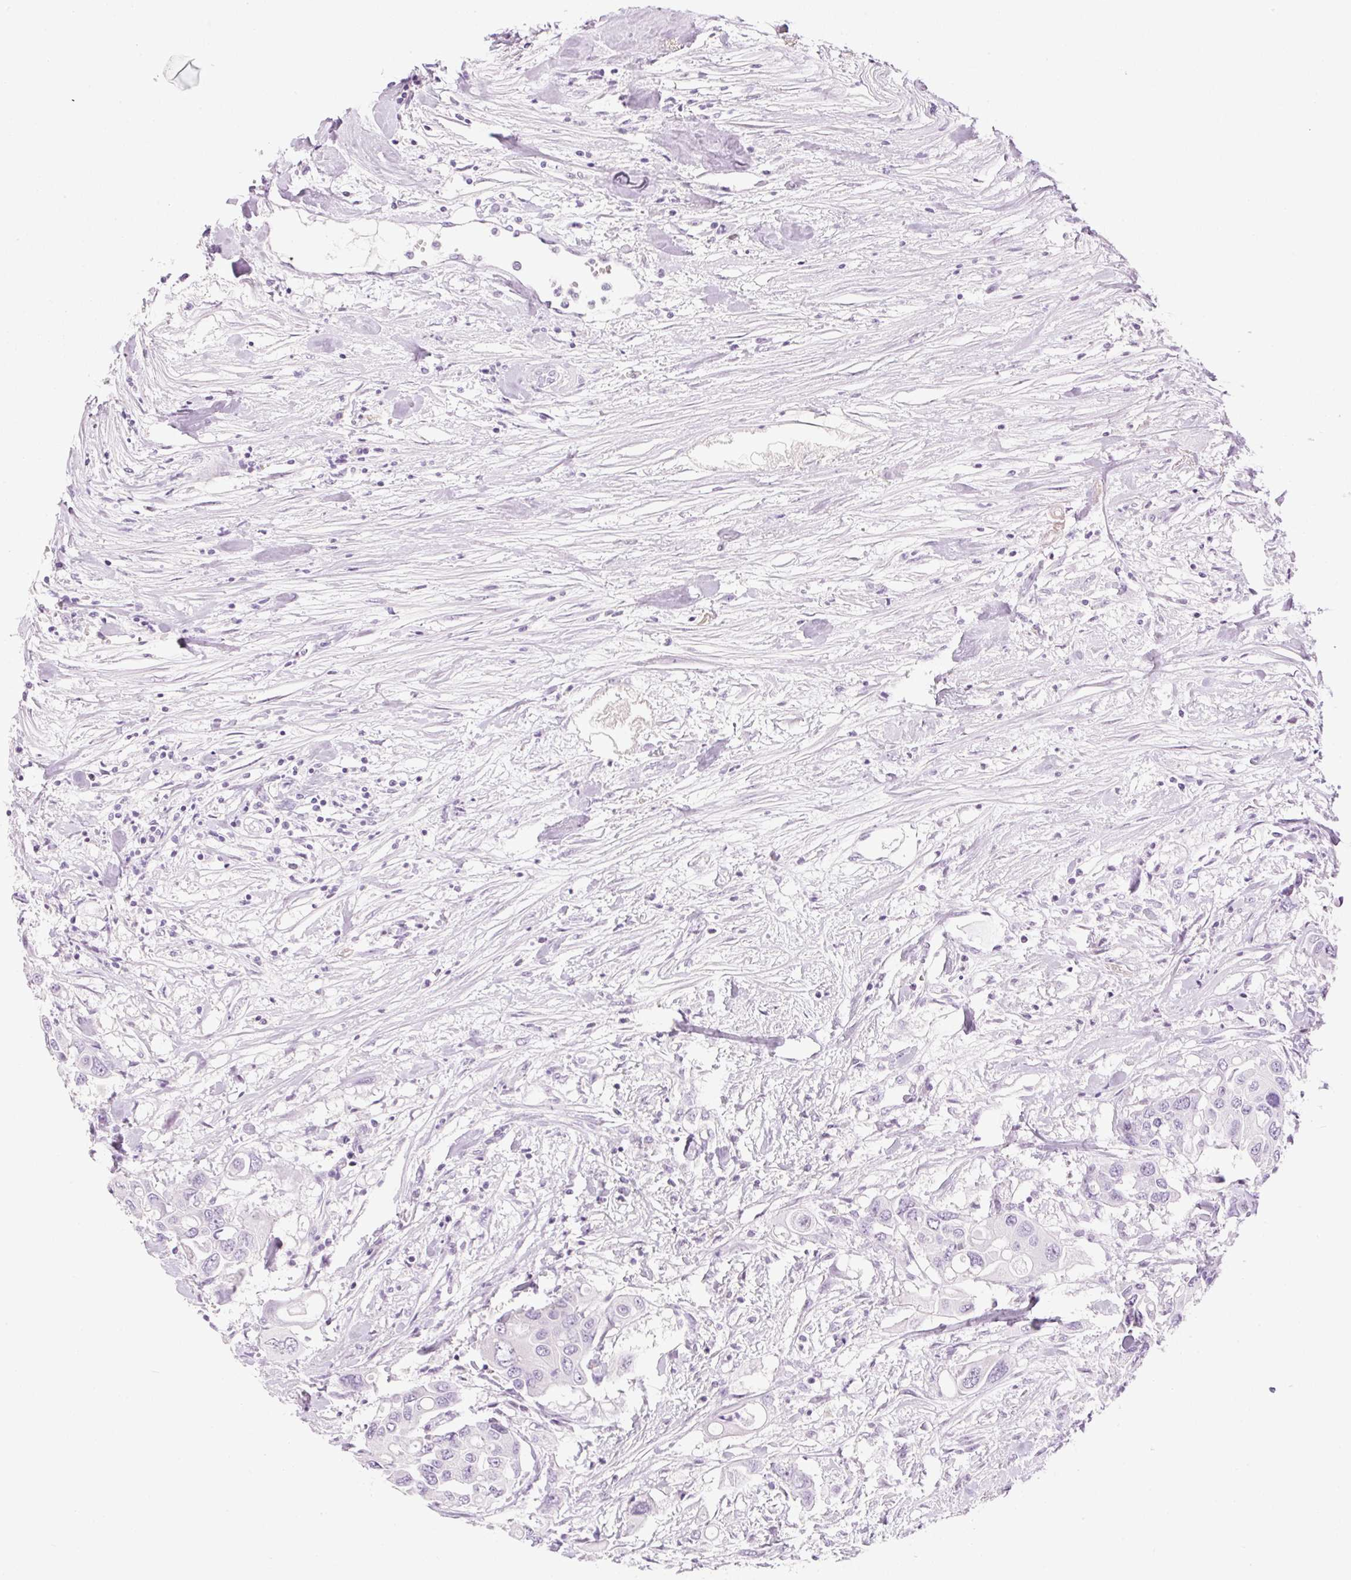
{"staining": {"intensity": "negative", "quantity": "none", "location": "none"}, "tissue": "colorectal cancer", "cell_type": "Tumor cells", "image_type": "cancer", "snomed": [{"axis": "morphology", "description": "Adenocarcinoma, NOS"}, {"axis": "topography", "description": "Colon"}], "caption": "Tumor cells are negative for protein expression in human adenocarcinoma (colorectal). The staining is performed using DAB (3,3'-diaminobenzidine) brown chromogen with nuclei counter-stained in using hematoxylin.", "gene": "SP140L", "patient": {"sex": "male", "age": 77}}